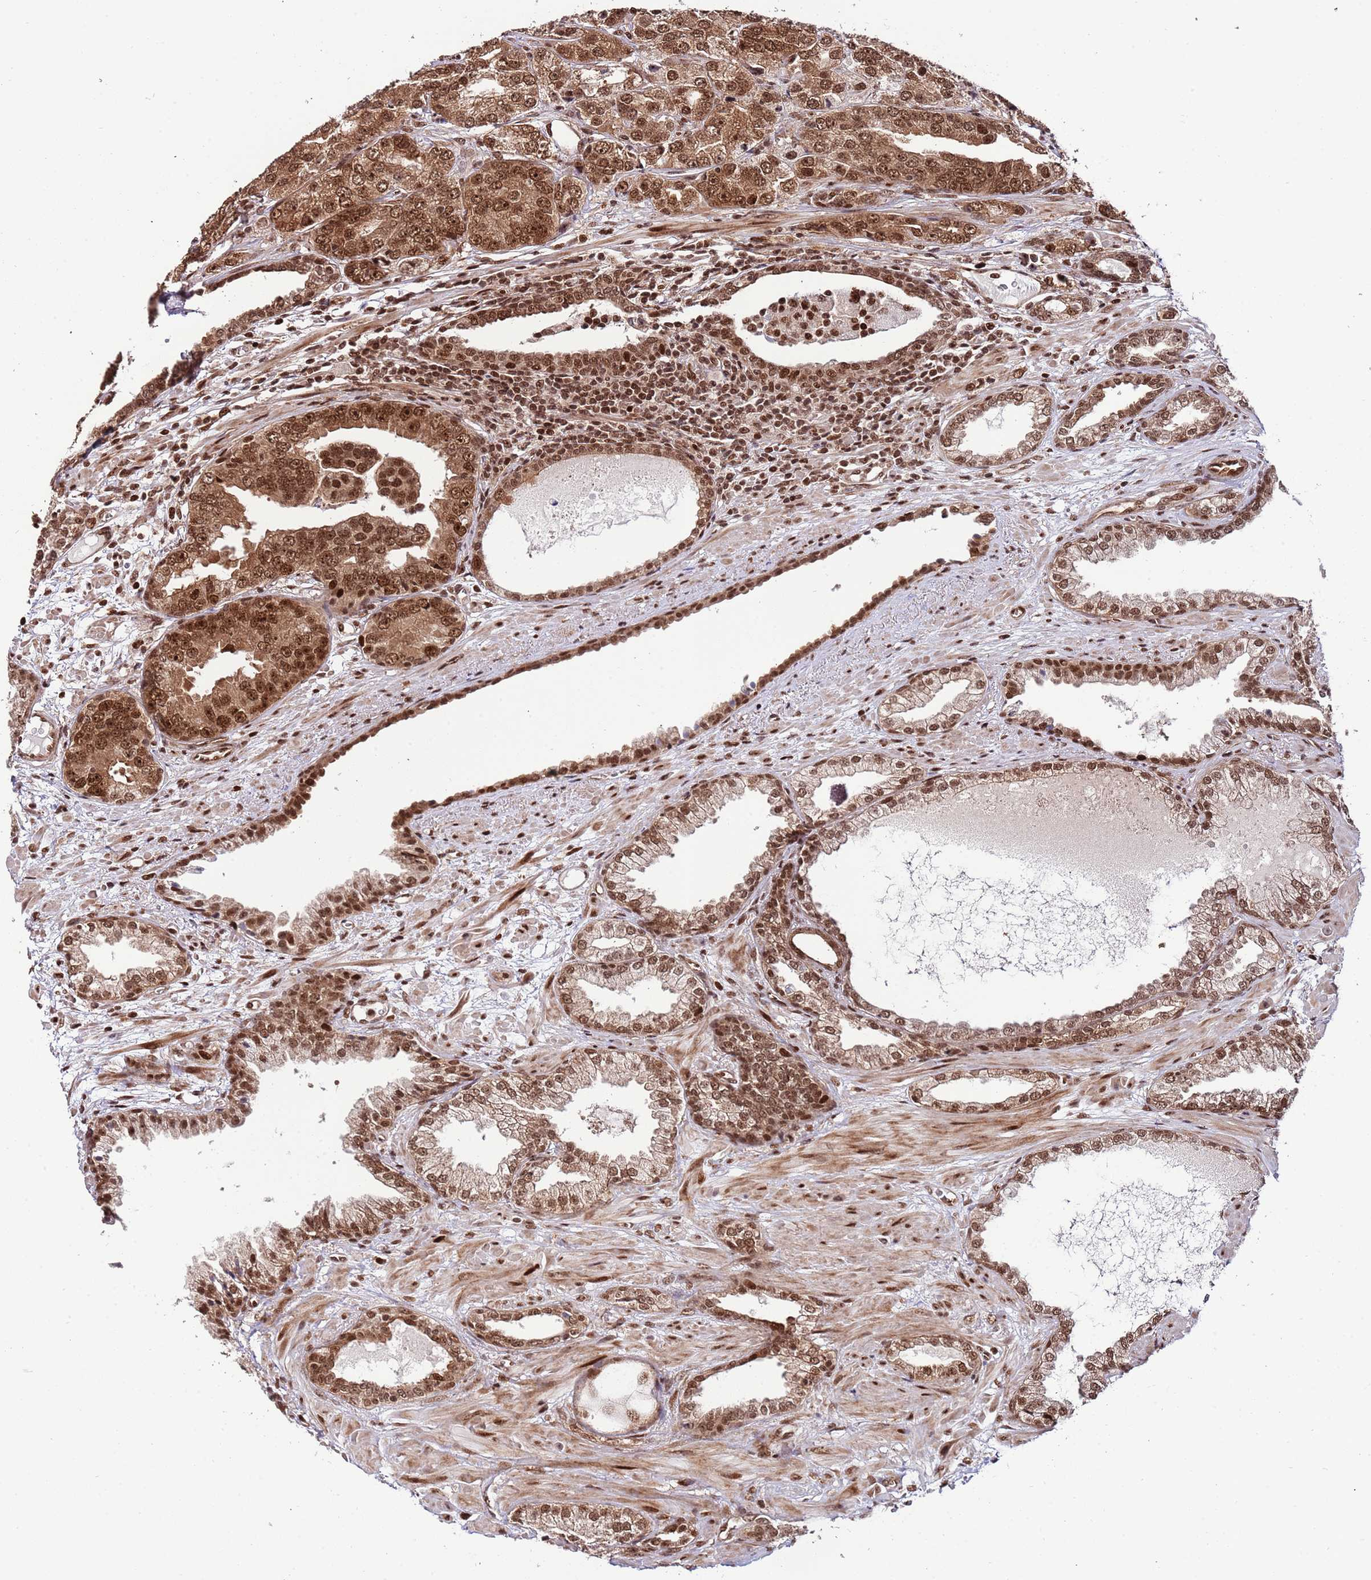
{"staining": {"intensity": "moderate", "quantity": ">75%", "location": "cytoplasmic/membranous,nuclear"}, "tissue": "prostate cancer", "cell_type": "Tumor cells", "image_type": "cancer", "snomed": [{"axis": "morphology", "description": "Adenocarcinoma, High grade"}, {"axis": "topography", "description": "Prostate"}], "caption": "Adenocarcinoma (high-grade) (prostate) tissue shows moderate cytoplasmic/membranous and nuclear staining in about >75% of tumor cells", "gene": "RIF1", "patient": {"sex": "male", "age": 71}}